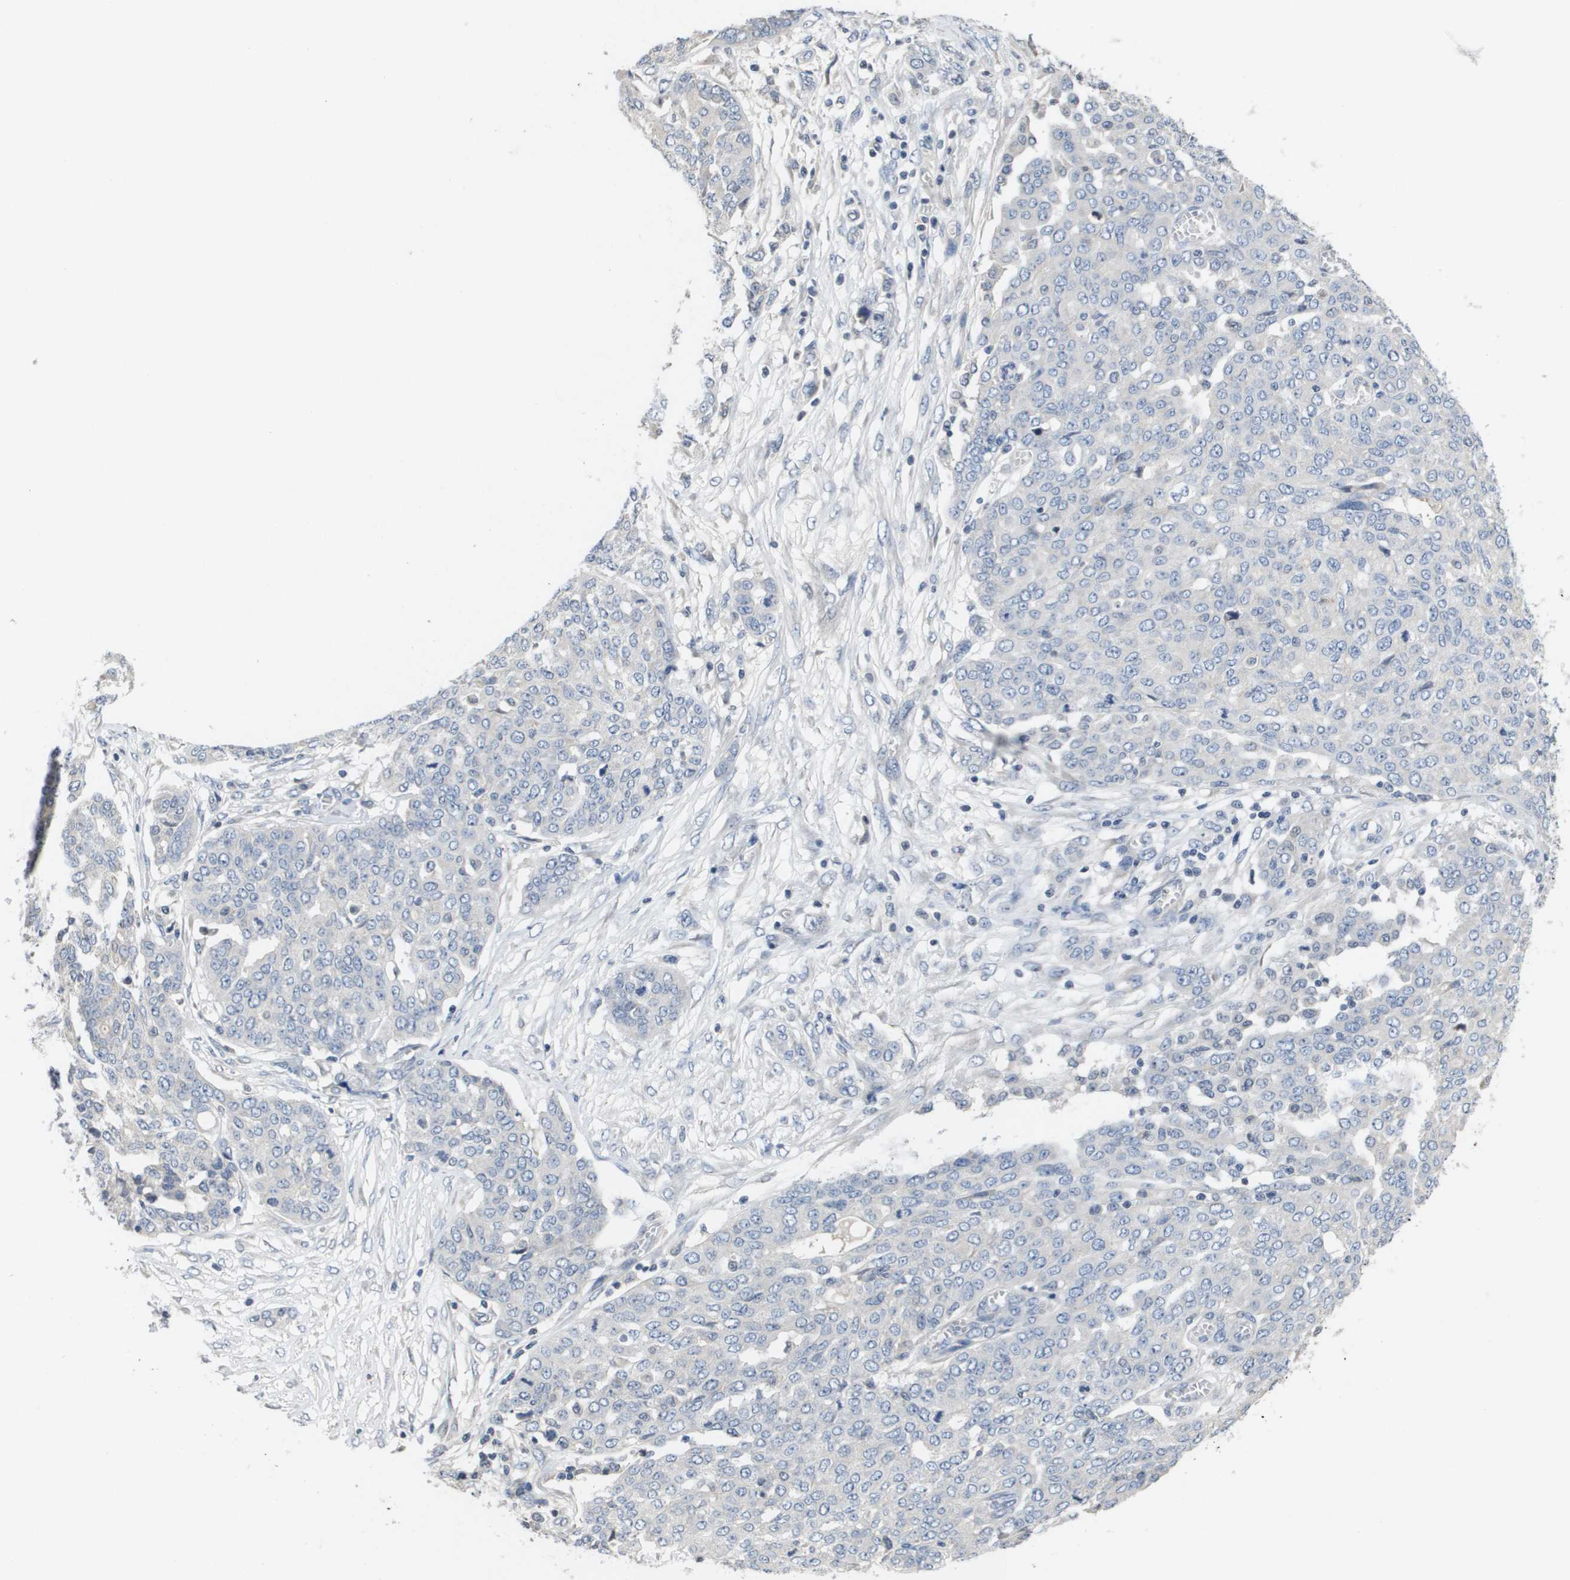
{"staining": {"intensity": "negative", "quantity": "none", "location": "none"}, "tissue": "ovarian cancer", "cell_type": "Tumor cells", "image_type": "cancer", "snomed": [{"axis": "morphology", "description": "Cystadenocarcinoma, serous, NOS"}, {"axis": "topography", "description": "Soft tissue"}, {"axis": "topography", "description": "Ovary"}], "caption": "Image shows no protein staining in tumor cells of ovarian serous cystadenocarcinoma tissue.", "gene": "CAPN11", "patient": {"sex": "female", "age": 57}}